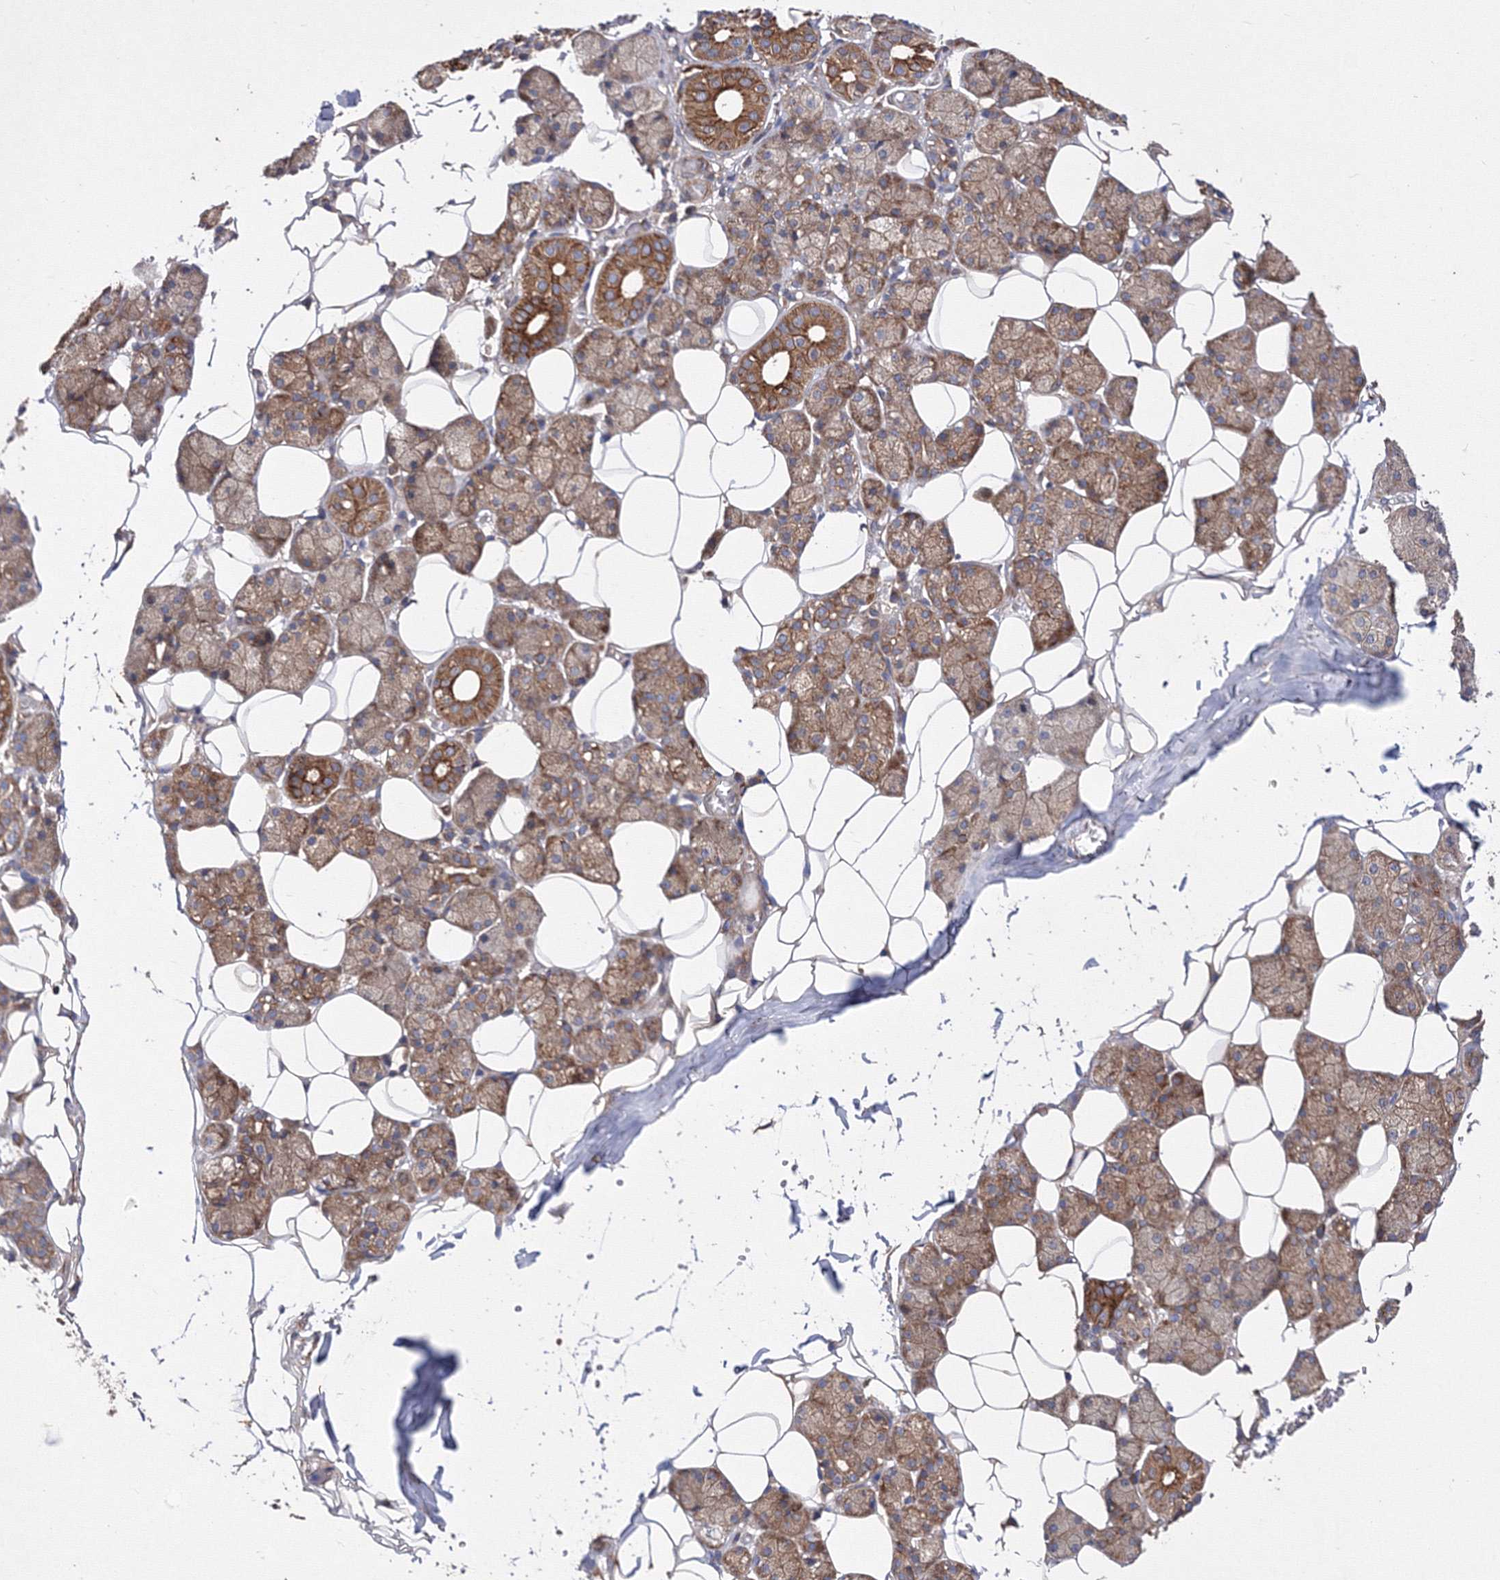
{"staining": {"intensity": "moderate", "quantity": "25%-75%", "location": "cytoplasmic/membranous"}, "tissue": "salivary gland", "cell_type": "Glandular cells", "image_type": "normal", "snomed": [{"axis": "morphology", "description": "Normal tissue, NOS"}, {"axis": "topography", "description": "Salivary gland"}], "caption": "Salivary gland was stained to show a protein in brown. There is medium levels of moderate cytoplasmic/membranous staining in about 25%-75% of glandular cells. The staining is performed using DAB brown chromogen to label protein expression. The nuclei are counter-stained blue using hematoxylin.", "gene": "SNX18", "patient": {"sex": "female", "age": 33}}